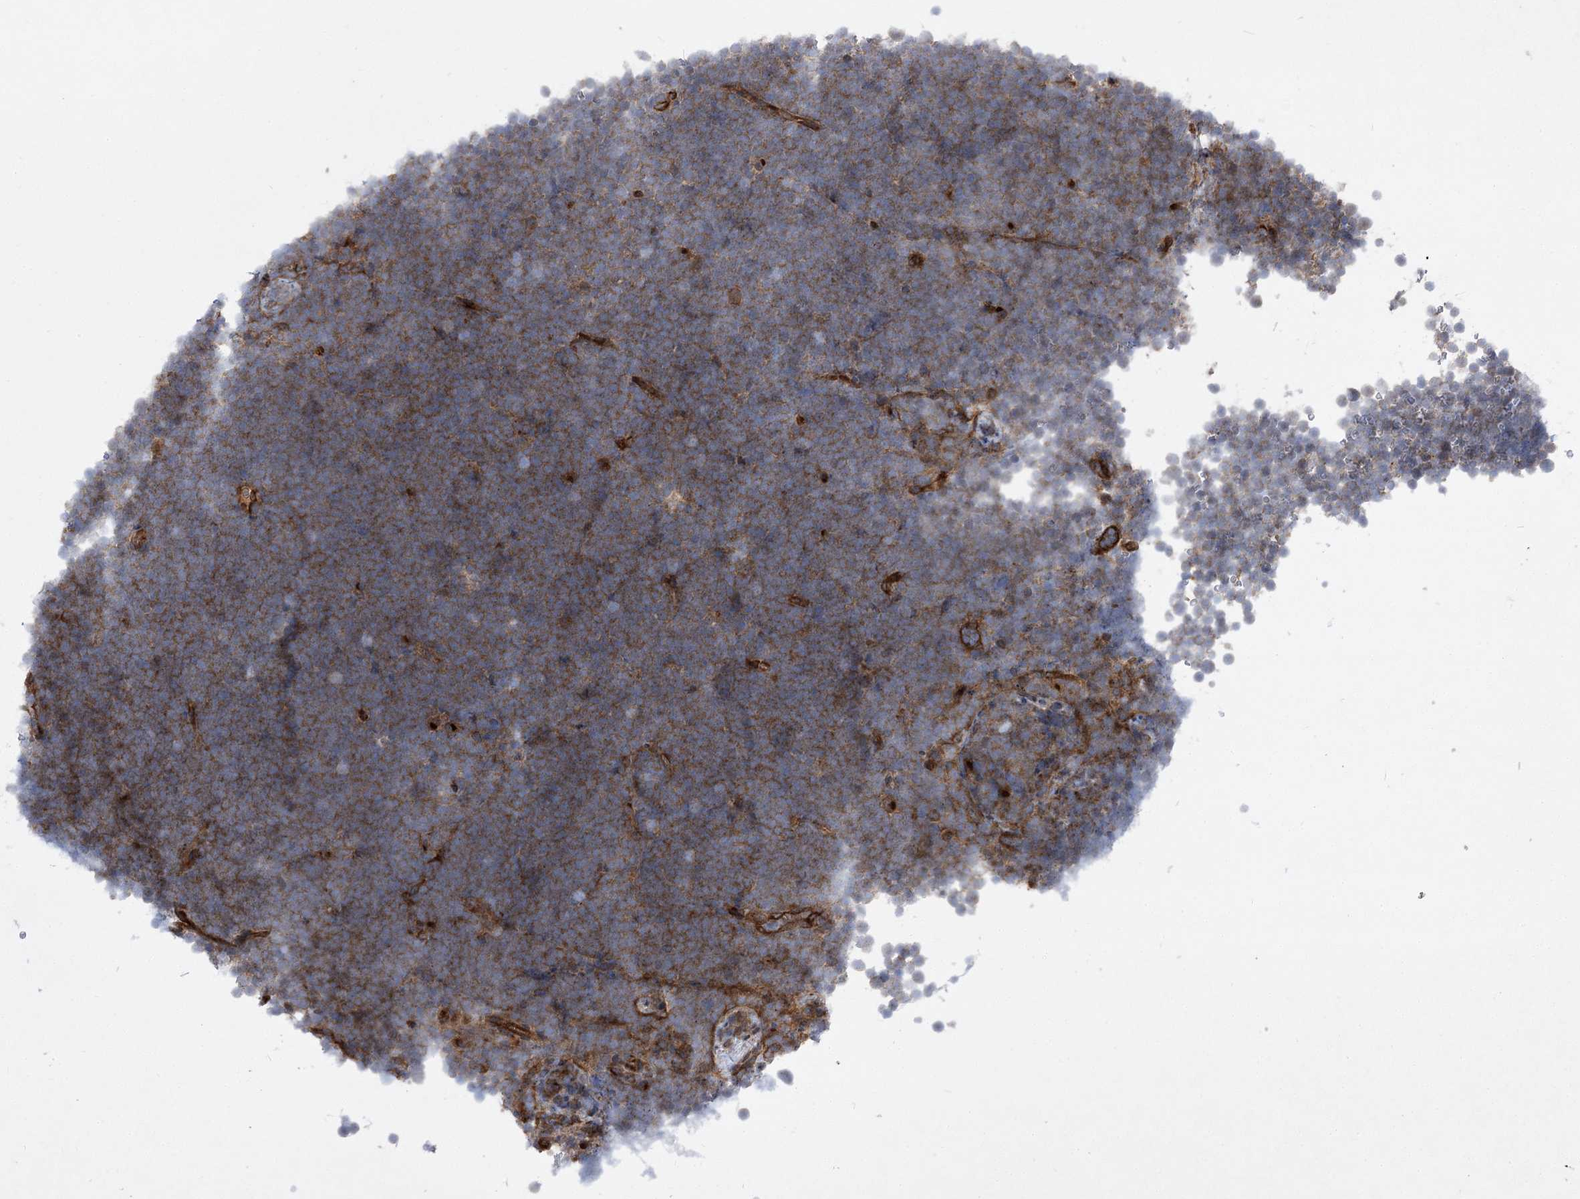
{"staining": {"intensity": "negative", "quantity": "none", "location": "none"}, "tissue": "lymphoma", "cell_type": "Tumor cells", "image_type": "cancer", "snomed": [{"axis": "morphology", "description": "Malignant lymphoma, non-Hodgkin's type, High grade"}, {"axis": "topography", "description": "Lymph node"}], "caption": "This is an immunohistochemistry photomicrograph of high-grade malignant lymphoma, non-Hodgkin's type. There is no expression in tumor cells.", "gene": "ARHGAP31", "patient": {"sex": "male", "age": 13}}